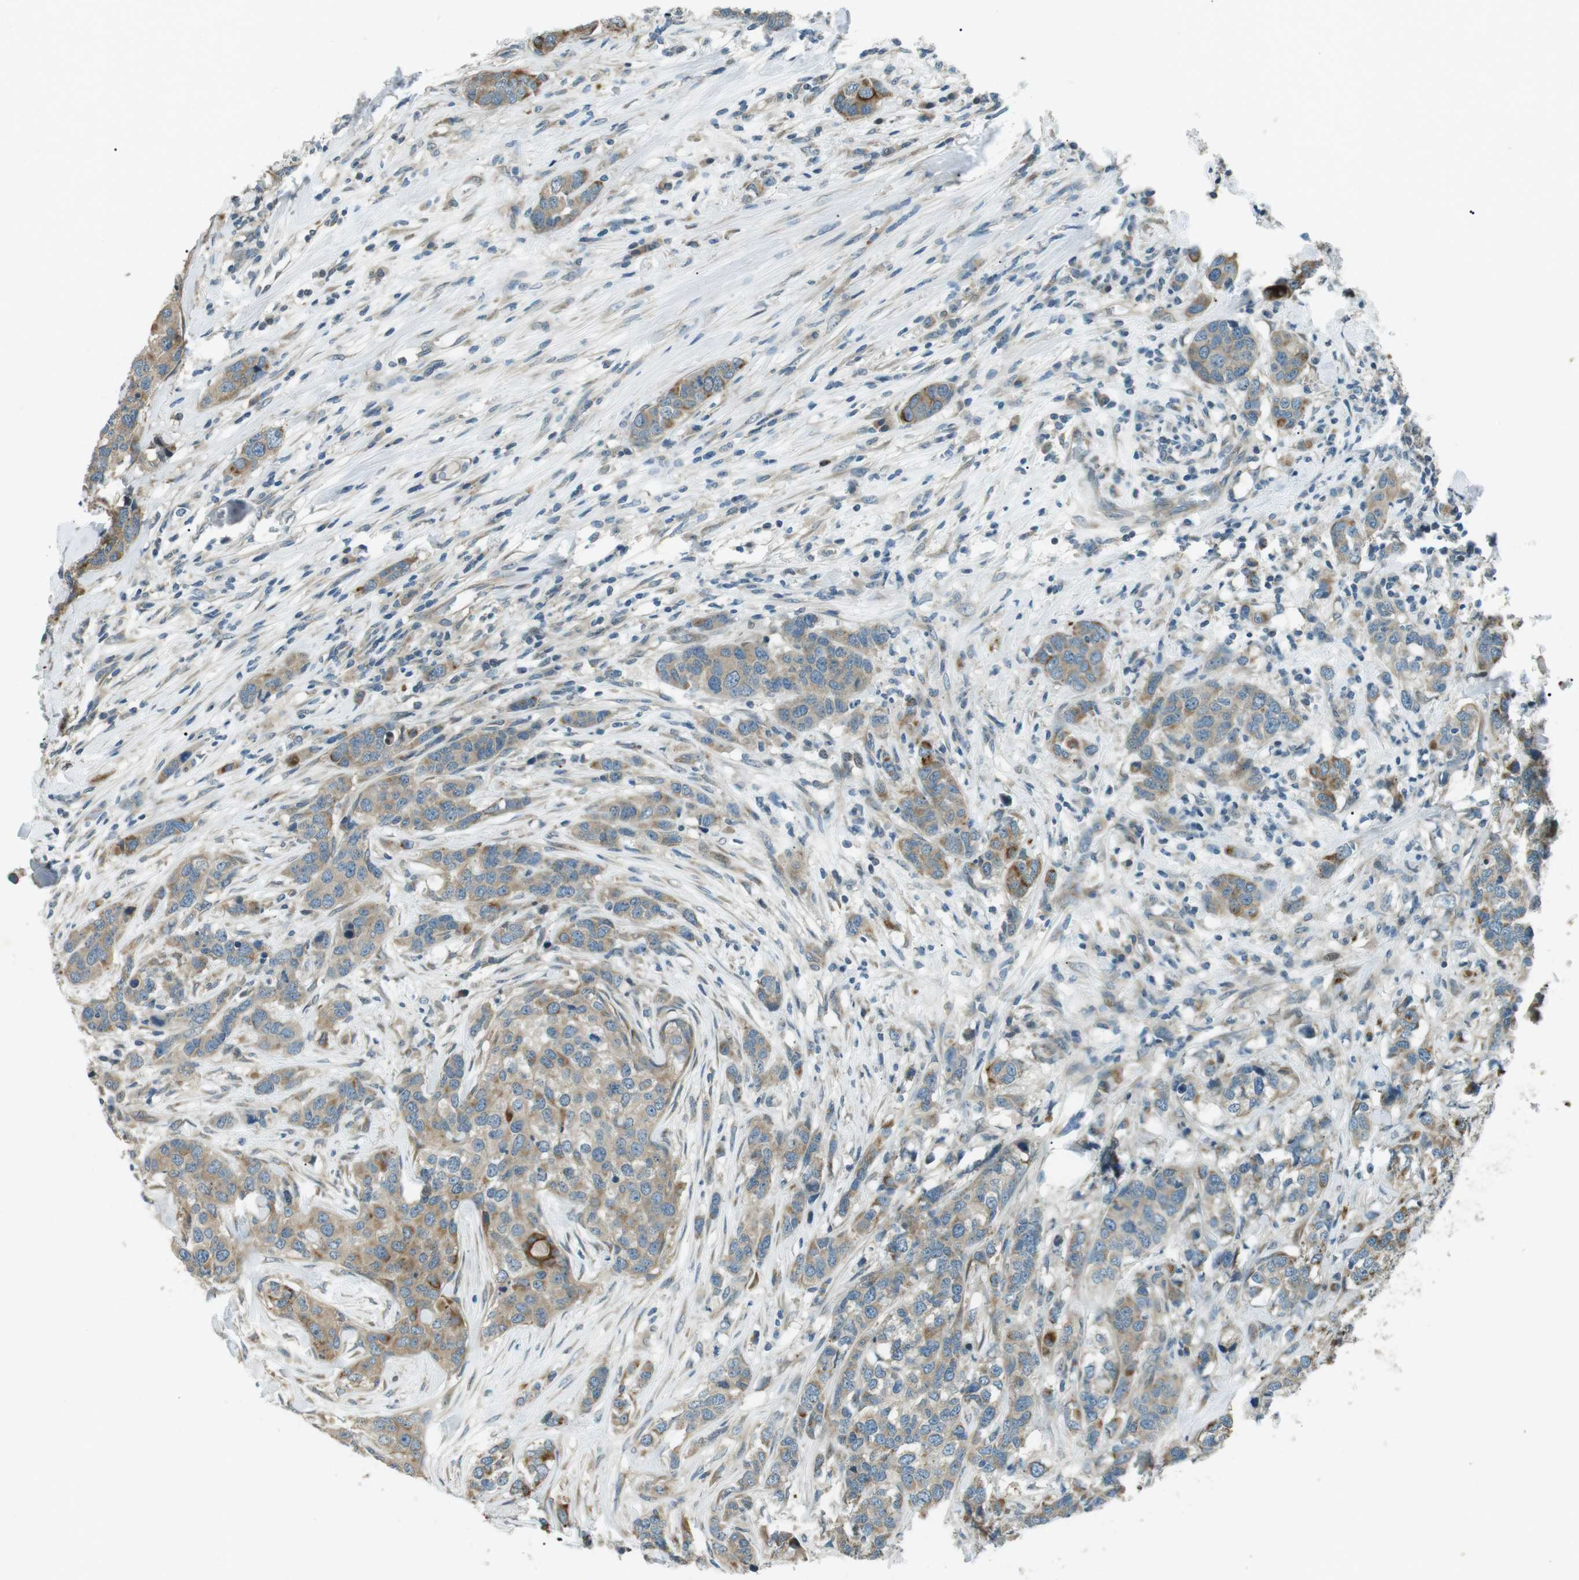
{"staining": {"intensity": "moderate", "quantity": ">75%", "location": "cytoplasmic/membranous"}, "tissue": "breast cancer", "cell_type": "Tumor cells", "image_type": "cancer", "snomed": [{"axis": "morphology", "description": "Lobular carcinoma"}, {"axis": "topography", "description": "Breast"}], "caption": "Tumor cells demonstrate medium levels of moderate cytoplasmic/membranous expression in approximately >75% of cells in breast cancer.", "gene": "TMEM74", "patient": {"sex": "female", "age": 59}}